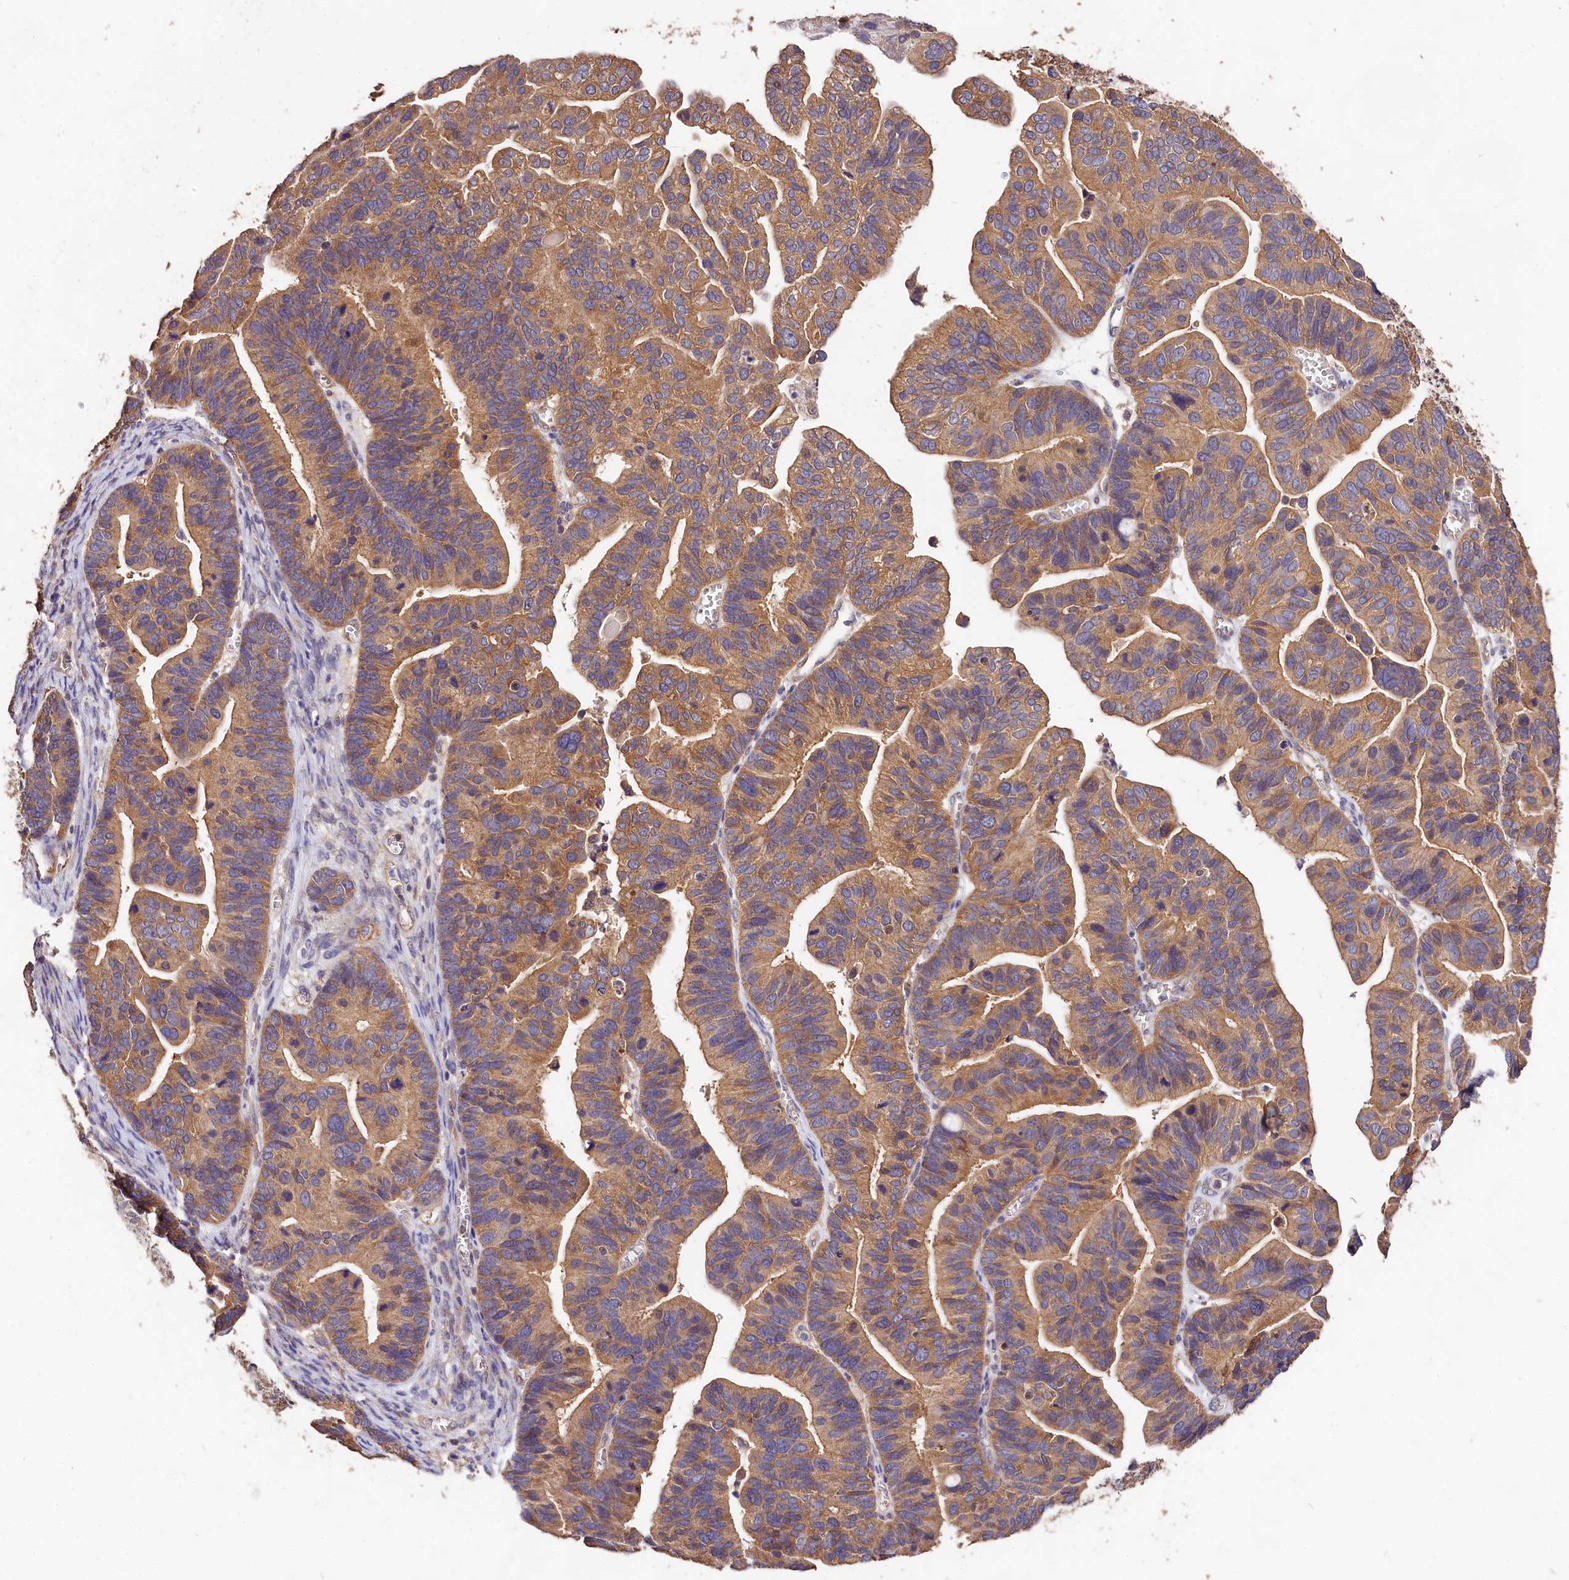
{"staining": {"intensity": "moderate", "quantity": ">75%", "location": "cytoplasmic/membranous"}, "tissue": "ovarian cancer", "cell_type": "Tumor cells", "image_type": "cancer", "snomed": [{"axis": "morphology", "description": "Cystadenocarcinoma, serous, NOS"}, {"axis": "topography", "description": "Ovary"}], "caption": "Protein positivity by IHC demonstrates moderate cytoplasmic/membranous staining in approximately >75% of tumor cells in serous cystadenocarcinoma (ovarian).", "gene": "OAS3", "patient": {"sex": "female", "age": 56}}